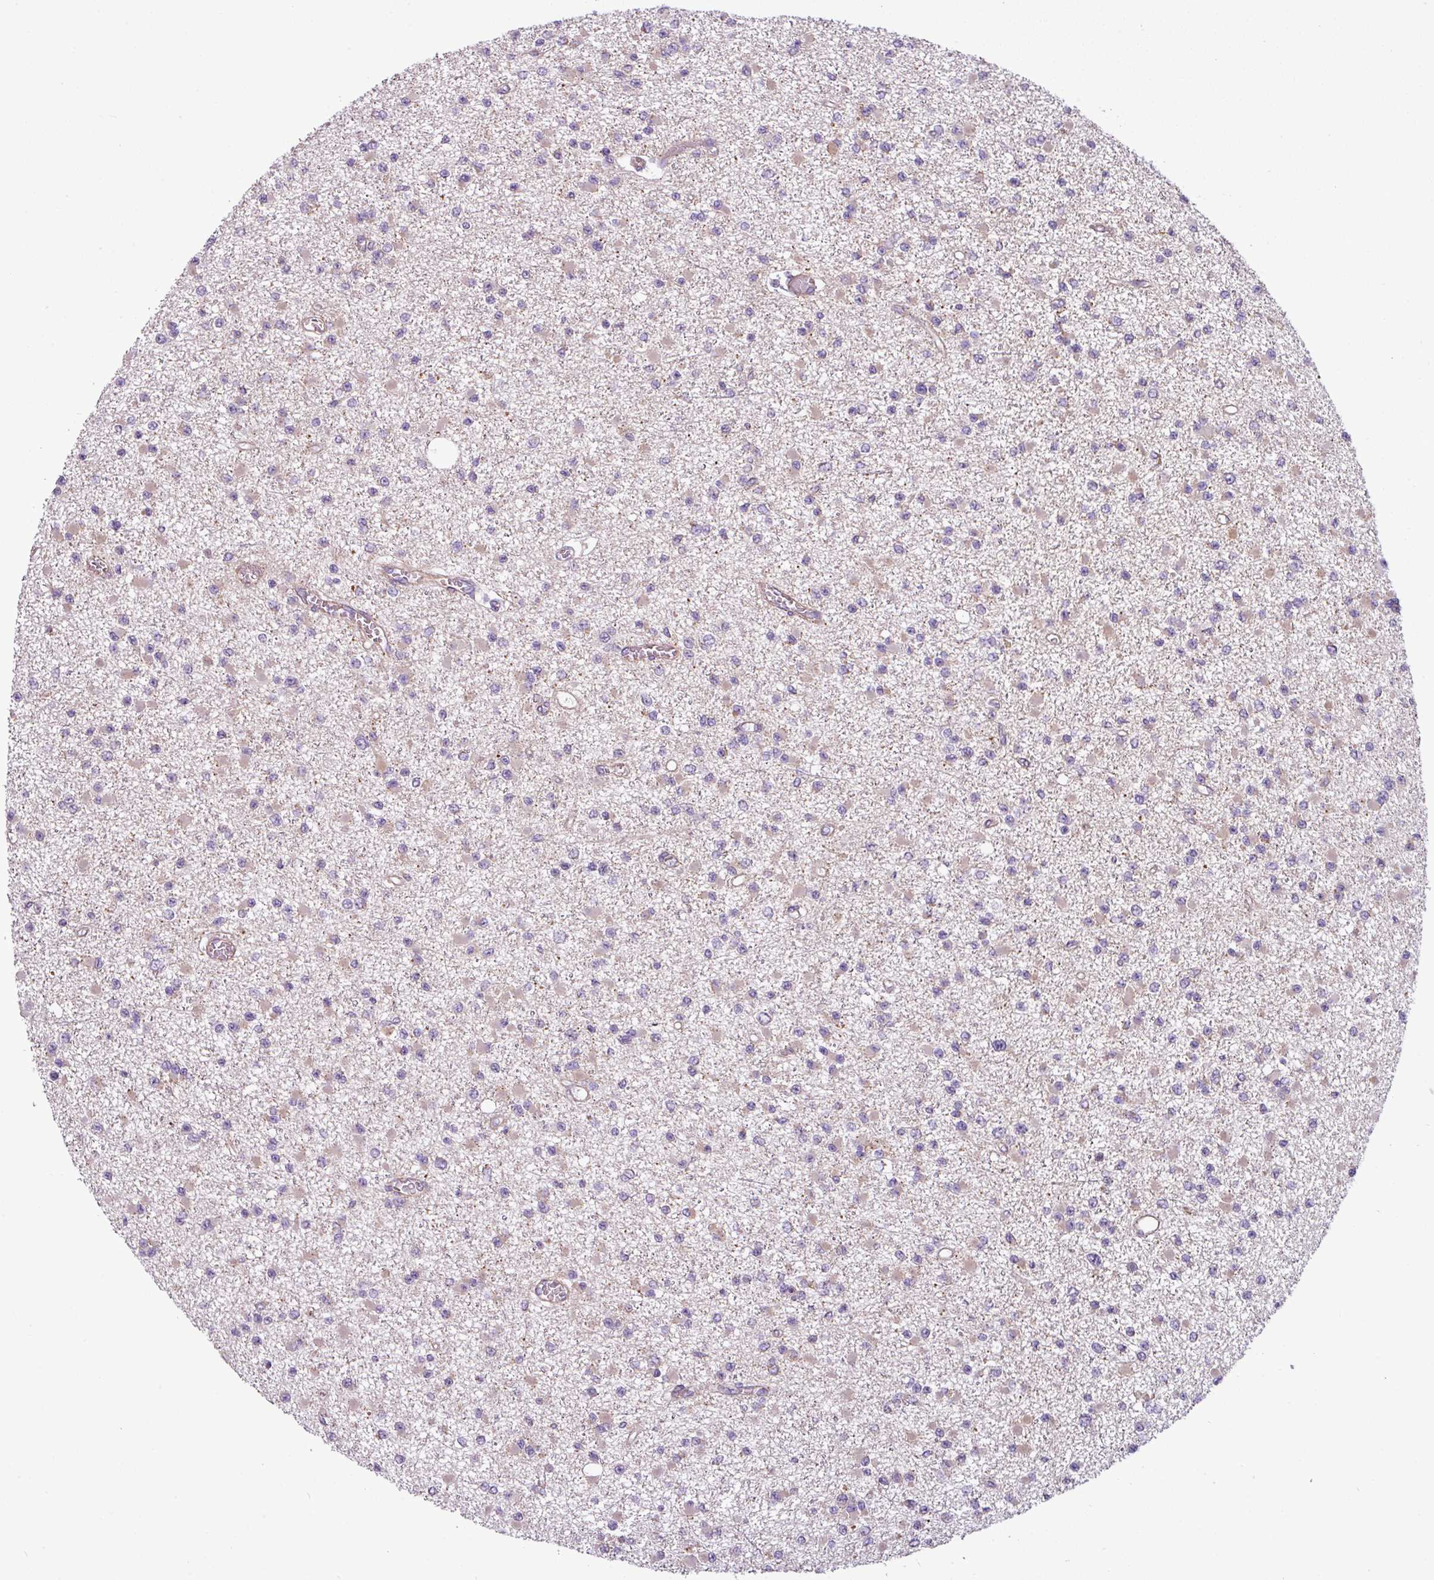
{"staining": {"intensity": "negative", "quantity": "none", "location": "none"}, "tissue": "glioma", "cell_type": "Tumor cells", "image_type": "cancer", "snomed": [{"axis": "morphology", "description": "Glioma, malignant, Low grade"}, {"axis": "topography", "description": "Brain"}], "caption": "High magnification brightfield microscopy of glioma stained with DAB (3,3'-diaminobenzidine) (brown) and counterstained with hematoxylin (blue): tumor cells show no significant positivity.", "gene": "BTN2A2", "patient": {"sex": "female", "age": 22}}